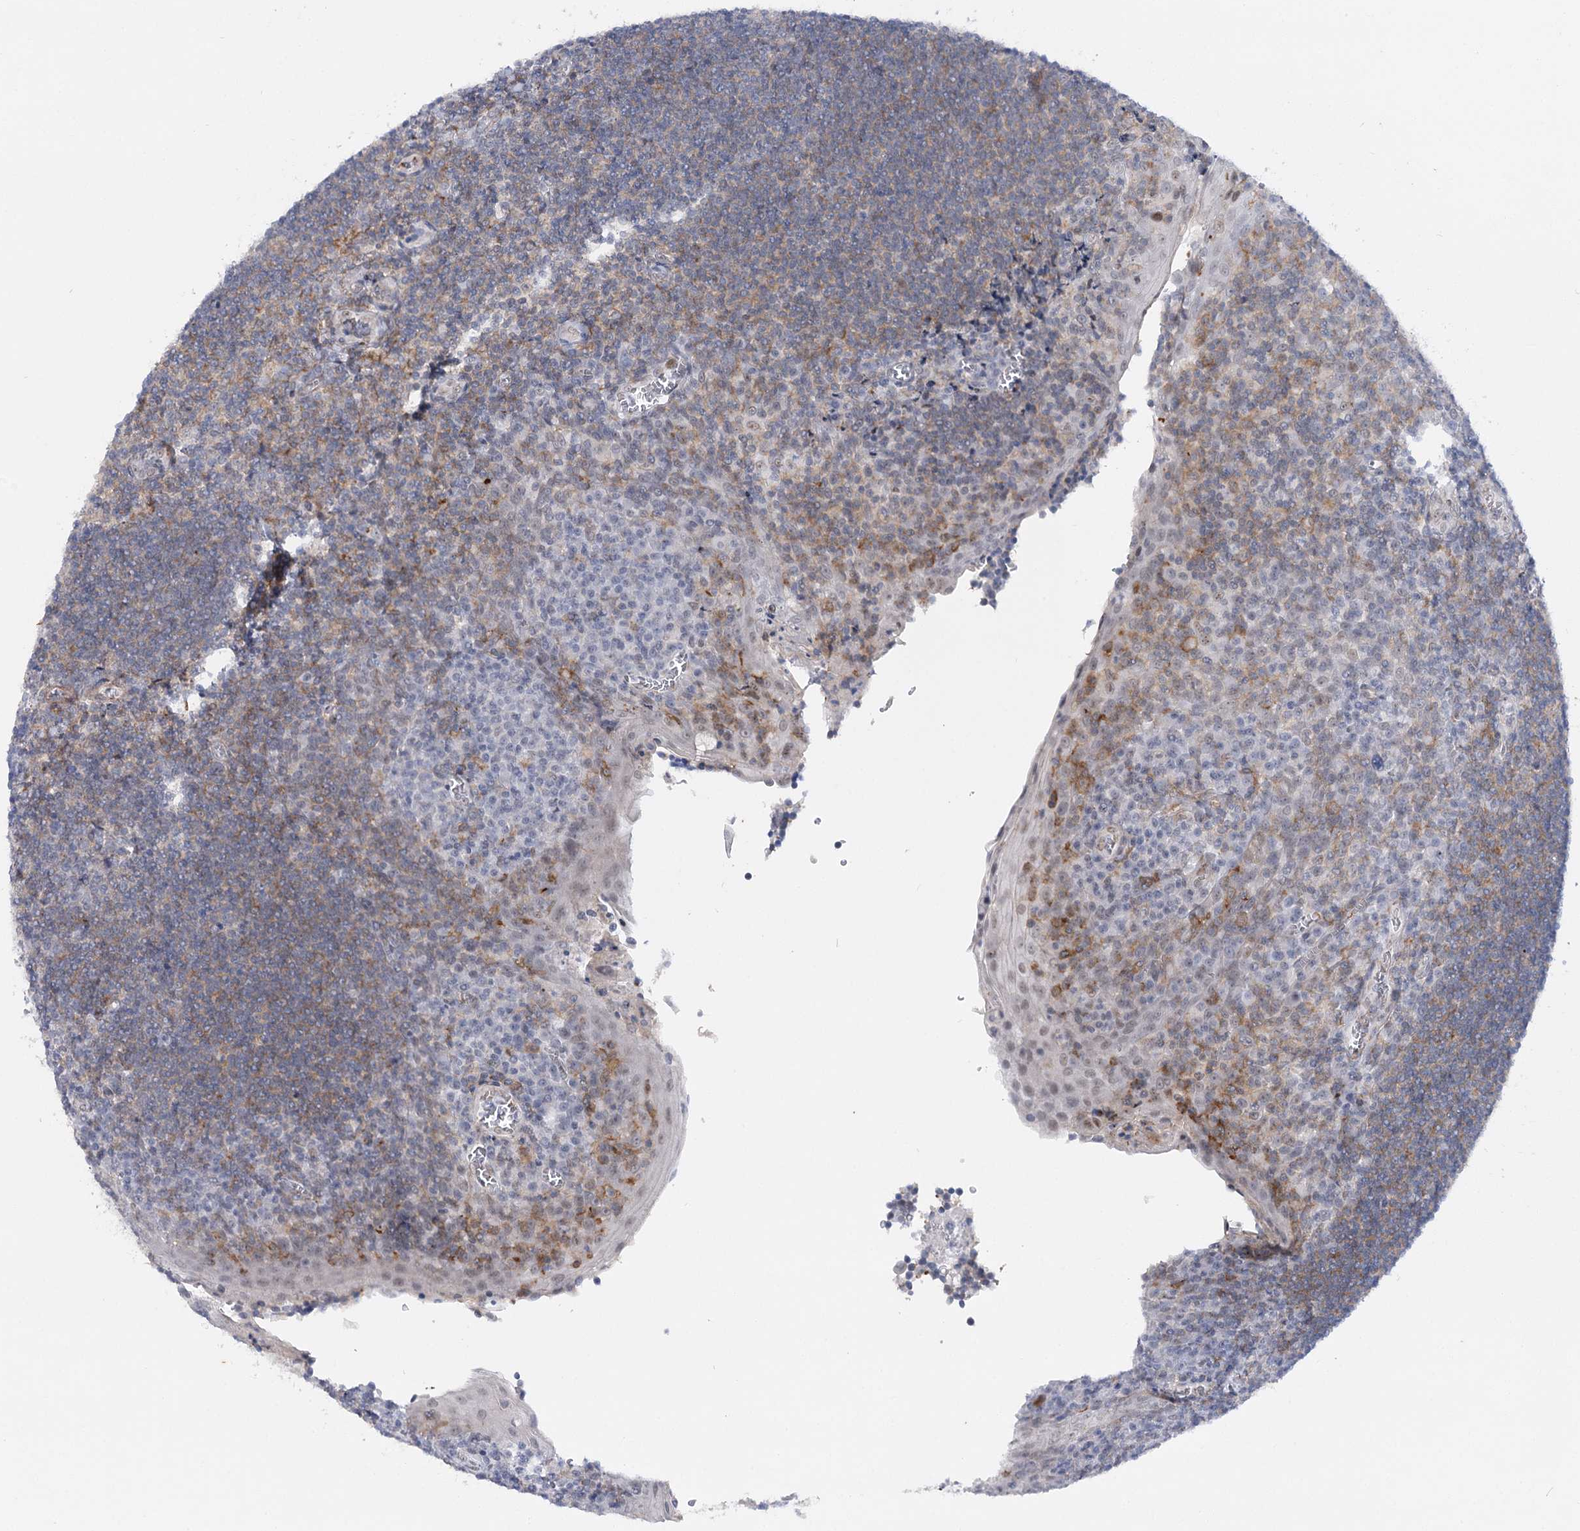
{"staining": {"intensity": "negative", "quantity": "none", "location": "none"}, "tissue": "tonsil", "cell_type": "Germinal center cells", "image_type": "normal", "snomed": [{"axis": "morphology", "description": "Normal tissue, NOS"}, {"axis": "topography", "description": "Tonsil"}], "caption": "IHC of normal human tonsil reveals no expression in germinal center cells. (DAB immunohistochemistry, high magnification).", "gene": "AGXT2", "patient": {"sex": "male", "age": 27}}